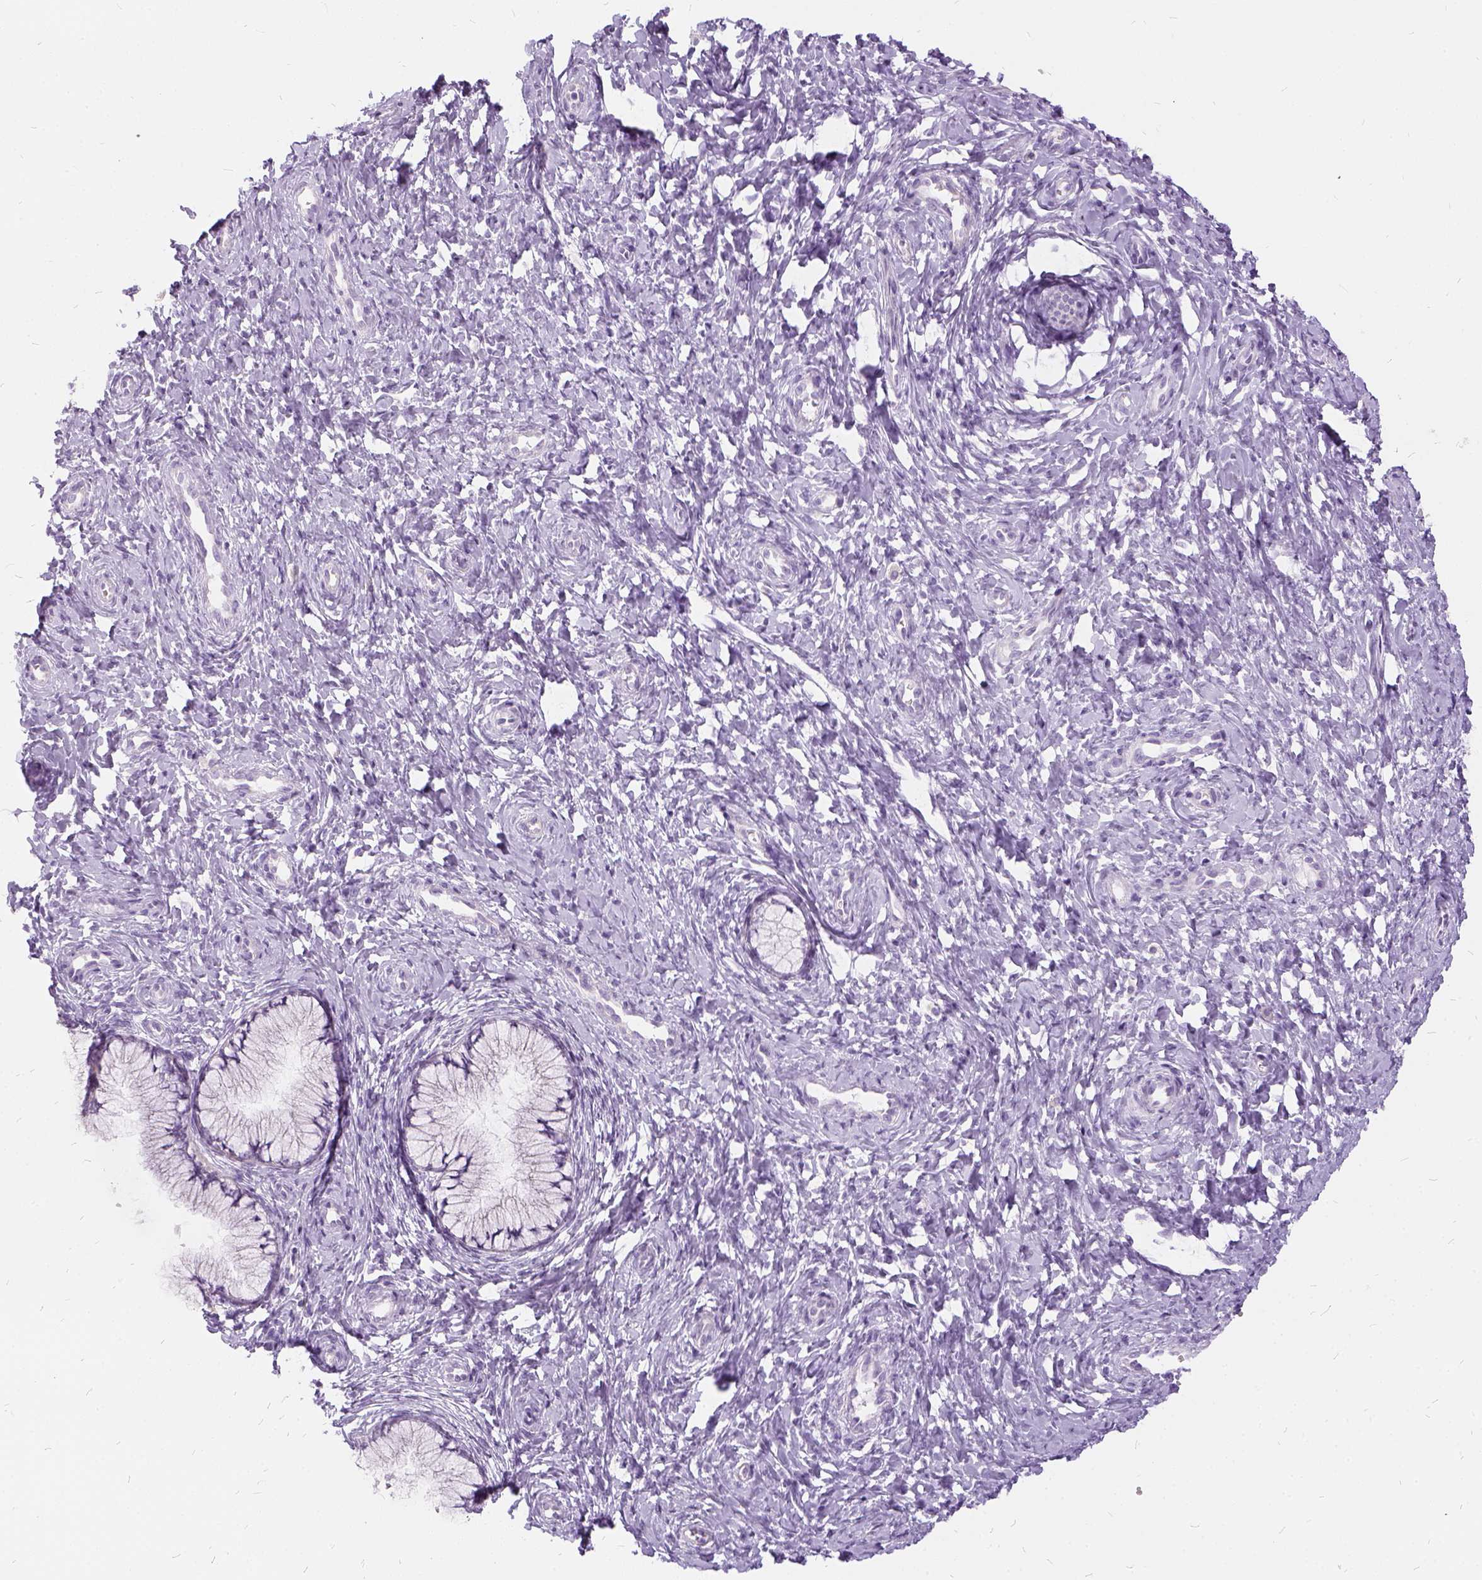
{"staining": {"intensity": "negative", "quantity": "none", "location": "none"}, "tissue": "cervix", "cell_type": "Glandular cells", "image_type": "normal", "snomed": [{"axis": "morphology", "description": "Normal tissue, NOS"}, {"axis": "topography", "description": "Cervix"}], "caption": "A high-resolution micrograph shows IHC staining of normal cervix, which exhibits no significant positivity in glandular cells. (Immunohistochemistry, brightfield microscopy, high magnification).", "gene": "FDX1", "patient": {"sex": "female", "age": 37}}